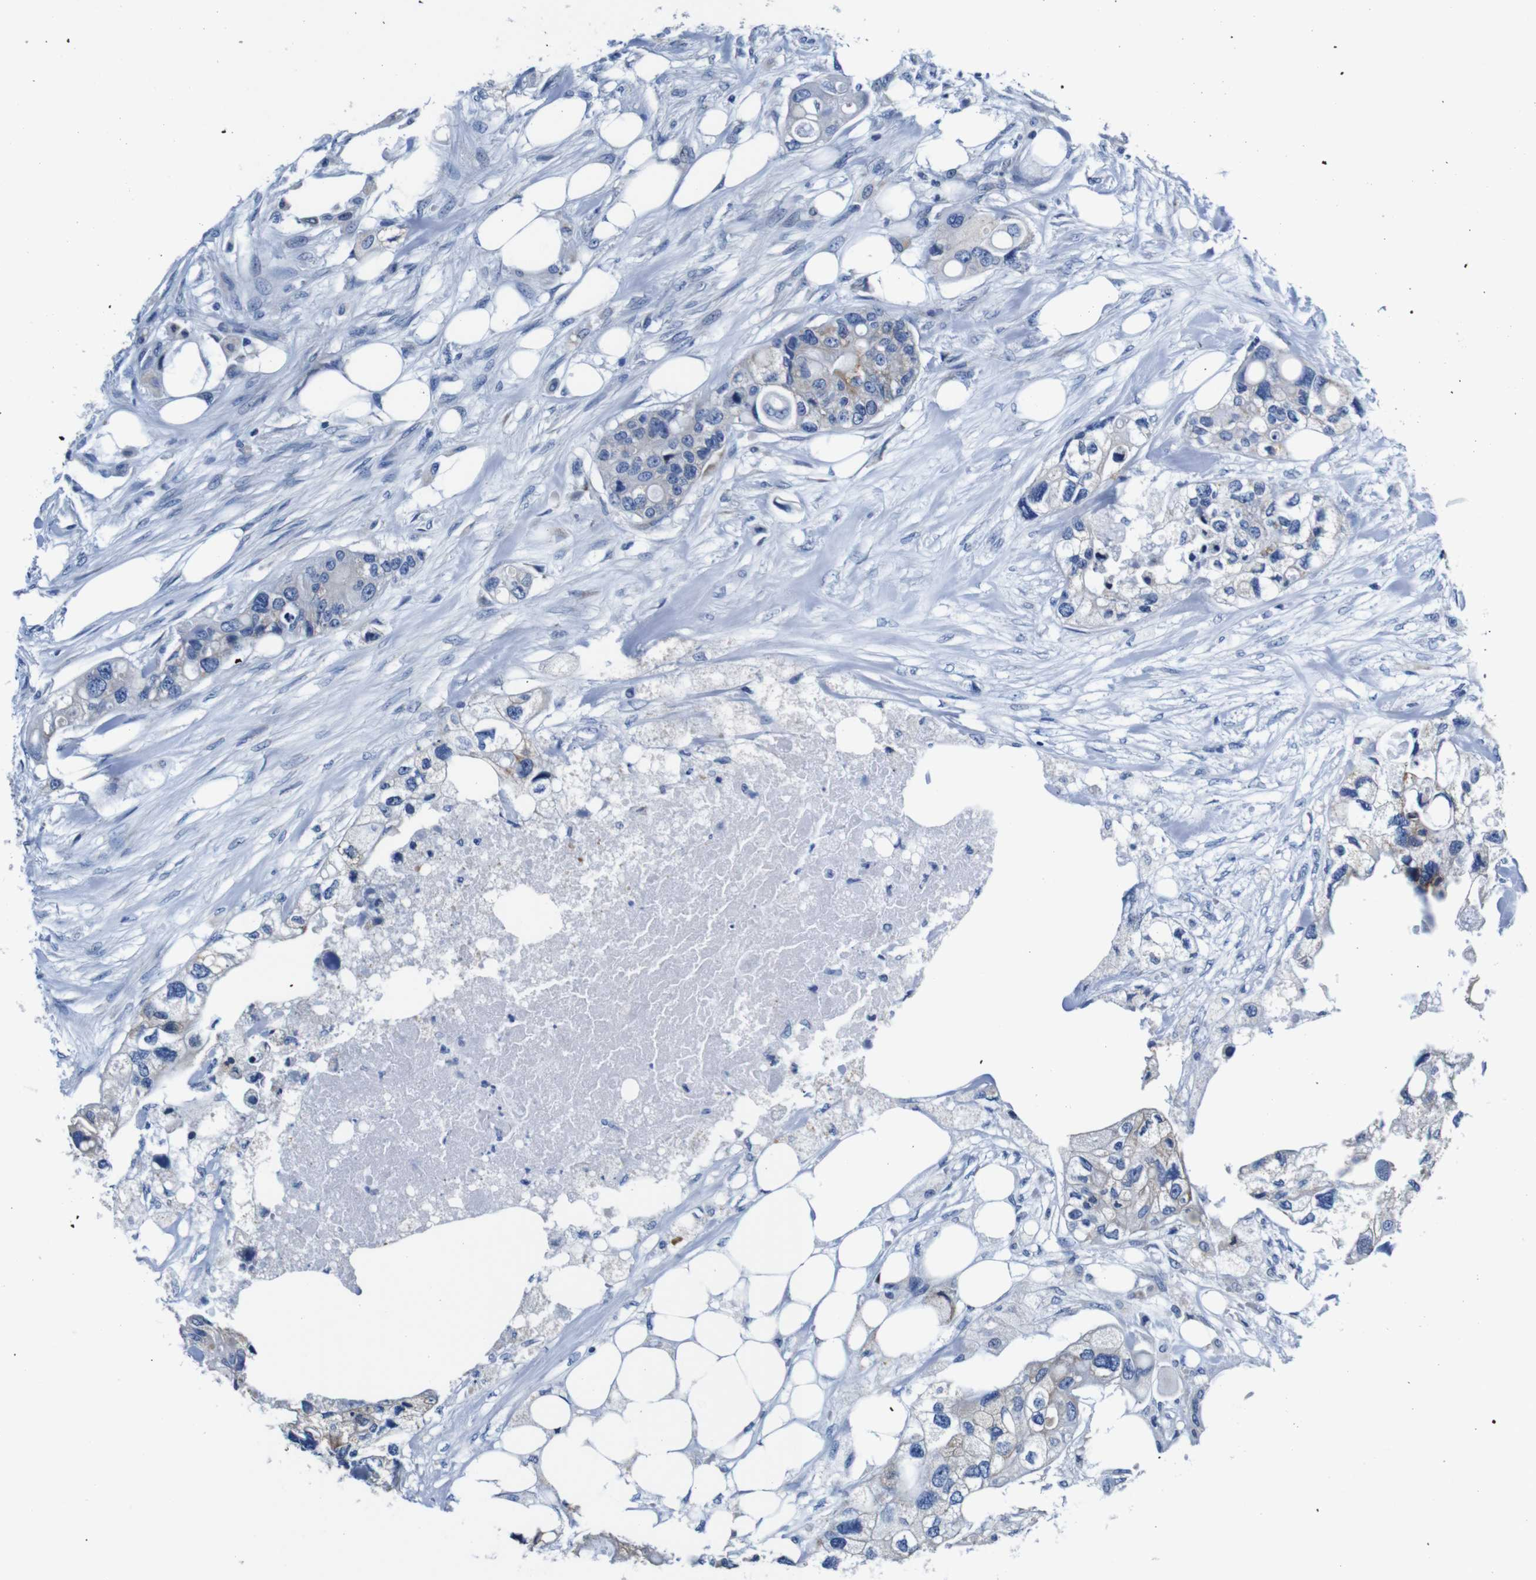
{"staining": {"intensity": "moderate", "quantity": "<25%", "location": "cytoplasmic/membranous"}, "tissue": "colorectal cancer", "cell_type": "Tumor cells", "image_type": "cancer", "snomed": [{"axis": "morphology", "description": "Adenocarcinoma, NOS"}, {"axis": "topography", "description": "Colon"}], "caption": "Moderate cytoplasmic/membranous expression is present in about <25% of tumor cells in colorectal adenocarcinoma. Ihc stains the protein in brown and the nuclei are stained blue.", "gene": "SNX19", "patient": {"sex": "female", "age": 57}}